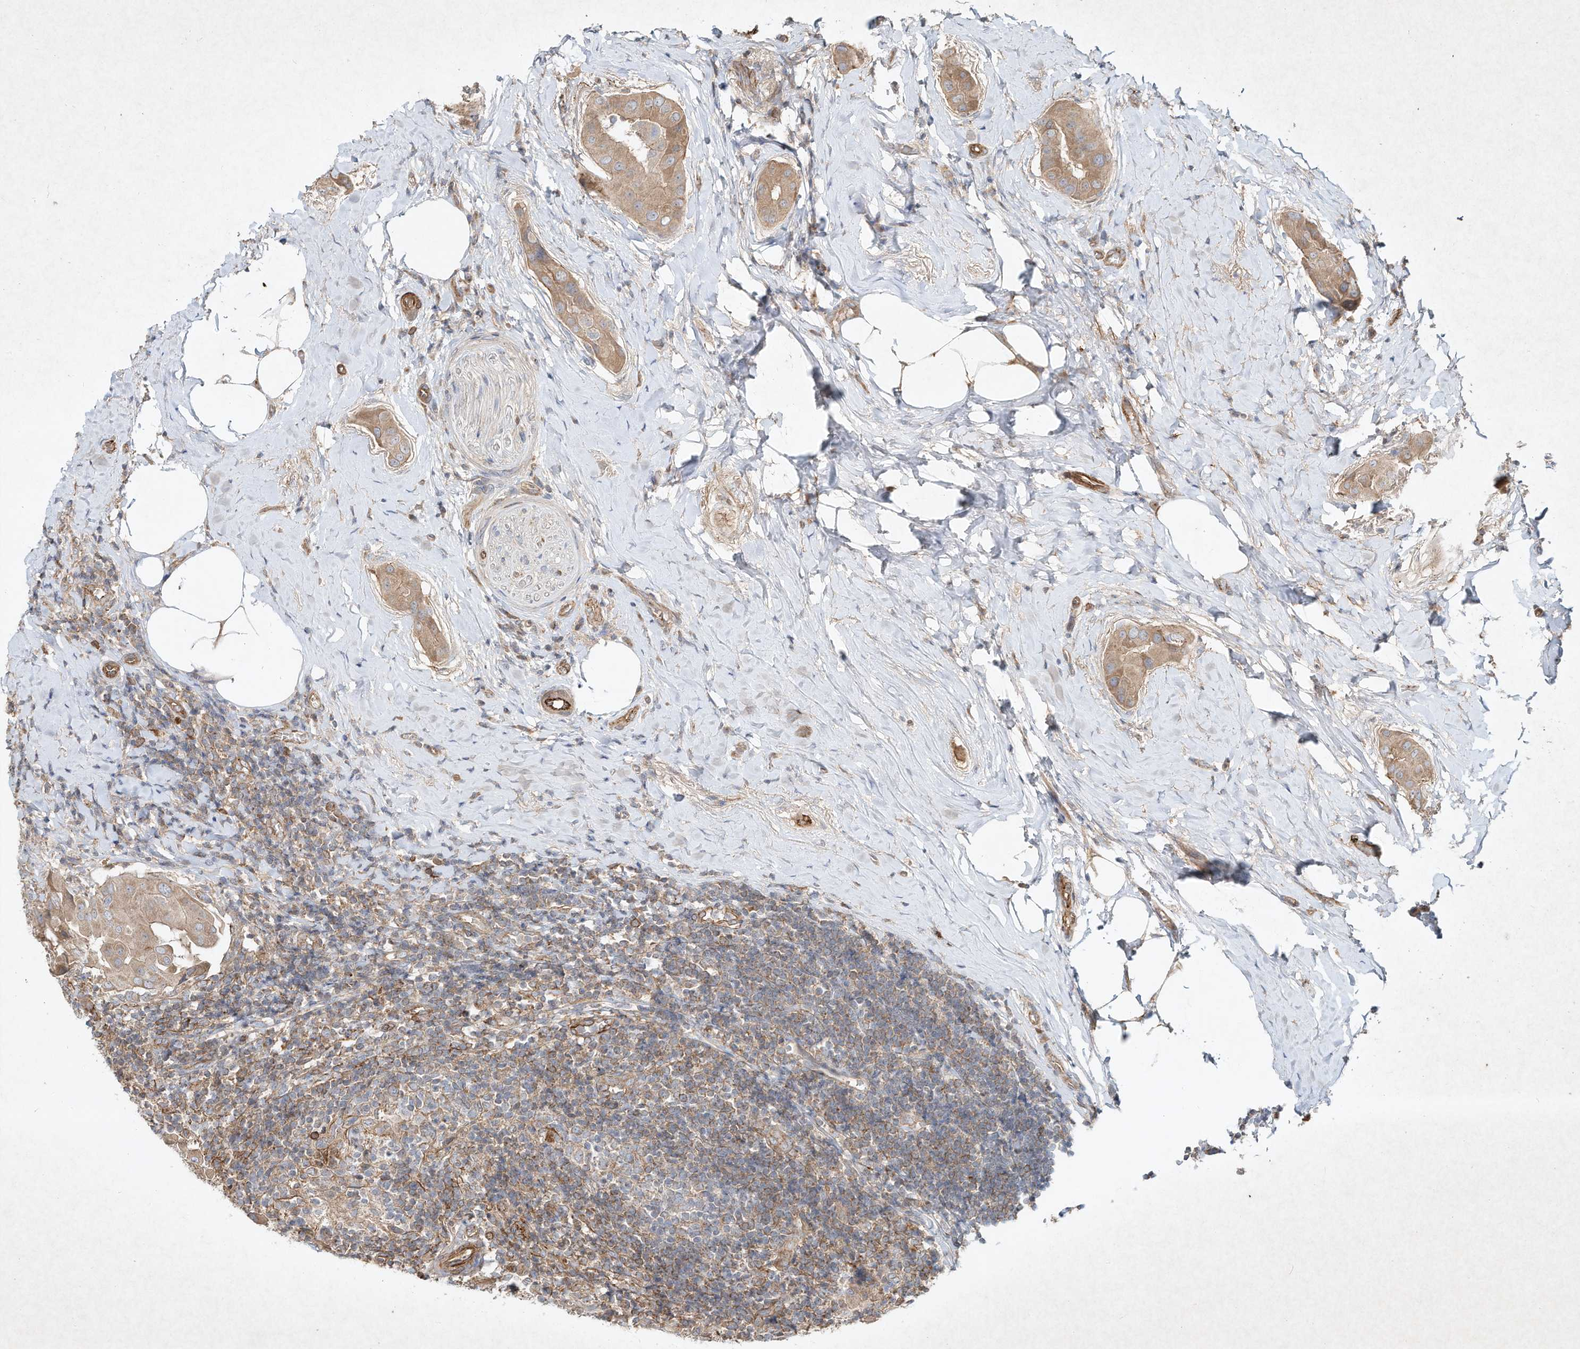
{"staining": {"intensity": "moderate", "quantity": ">75%", "location": "cytoplasmic/membranous"}, "tissue": "thyroid cancer", "cell_type": "Tumor cells", "image_type": "cancer", "snomed": [{"axis": "morphology", "description": "Papillary adenocarcinoma, NOS"}, {"axis": "topography", "description": "Thyroid gland"}], "caption": "A brown stain shows moderate cytoplasmic/membranous positivity of a protein in human thyroid cancer tumor cells. The protein is stained brown, and the nuclei are stained in blue (DAB (3,3'-diaminobenzidine) IHC with brightfield microscopy, high magnification).", "gene": "HTR5A", "patient": {"sex": "male", "age": 33}}